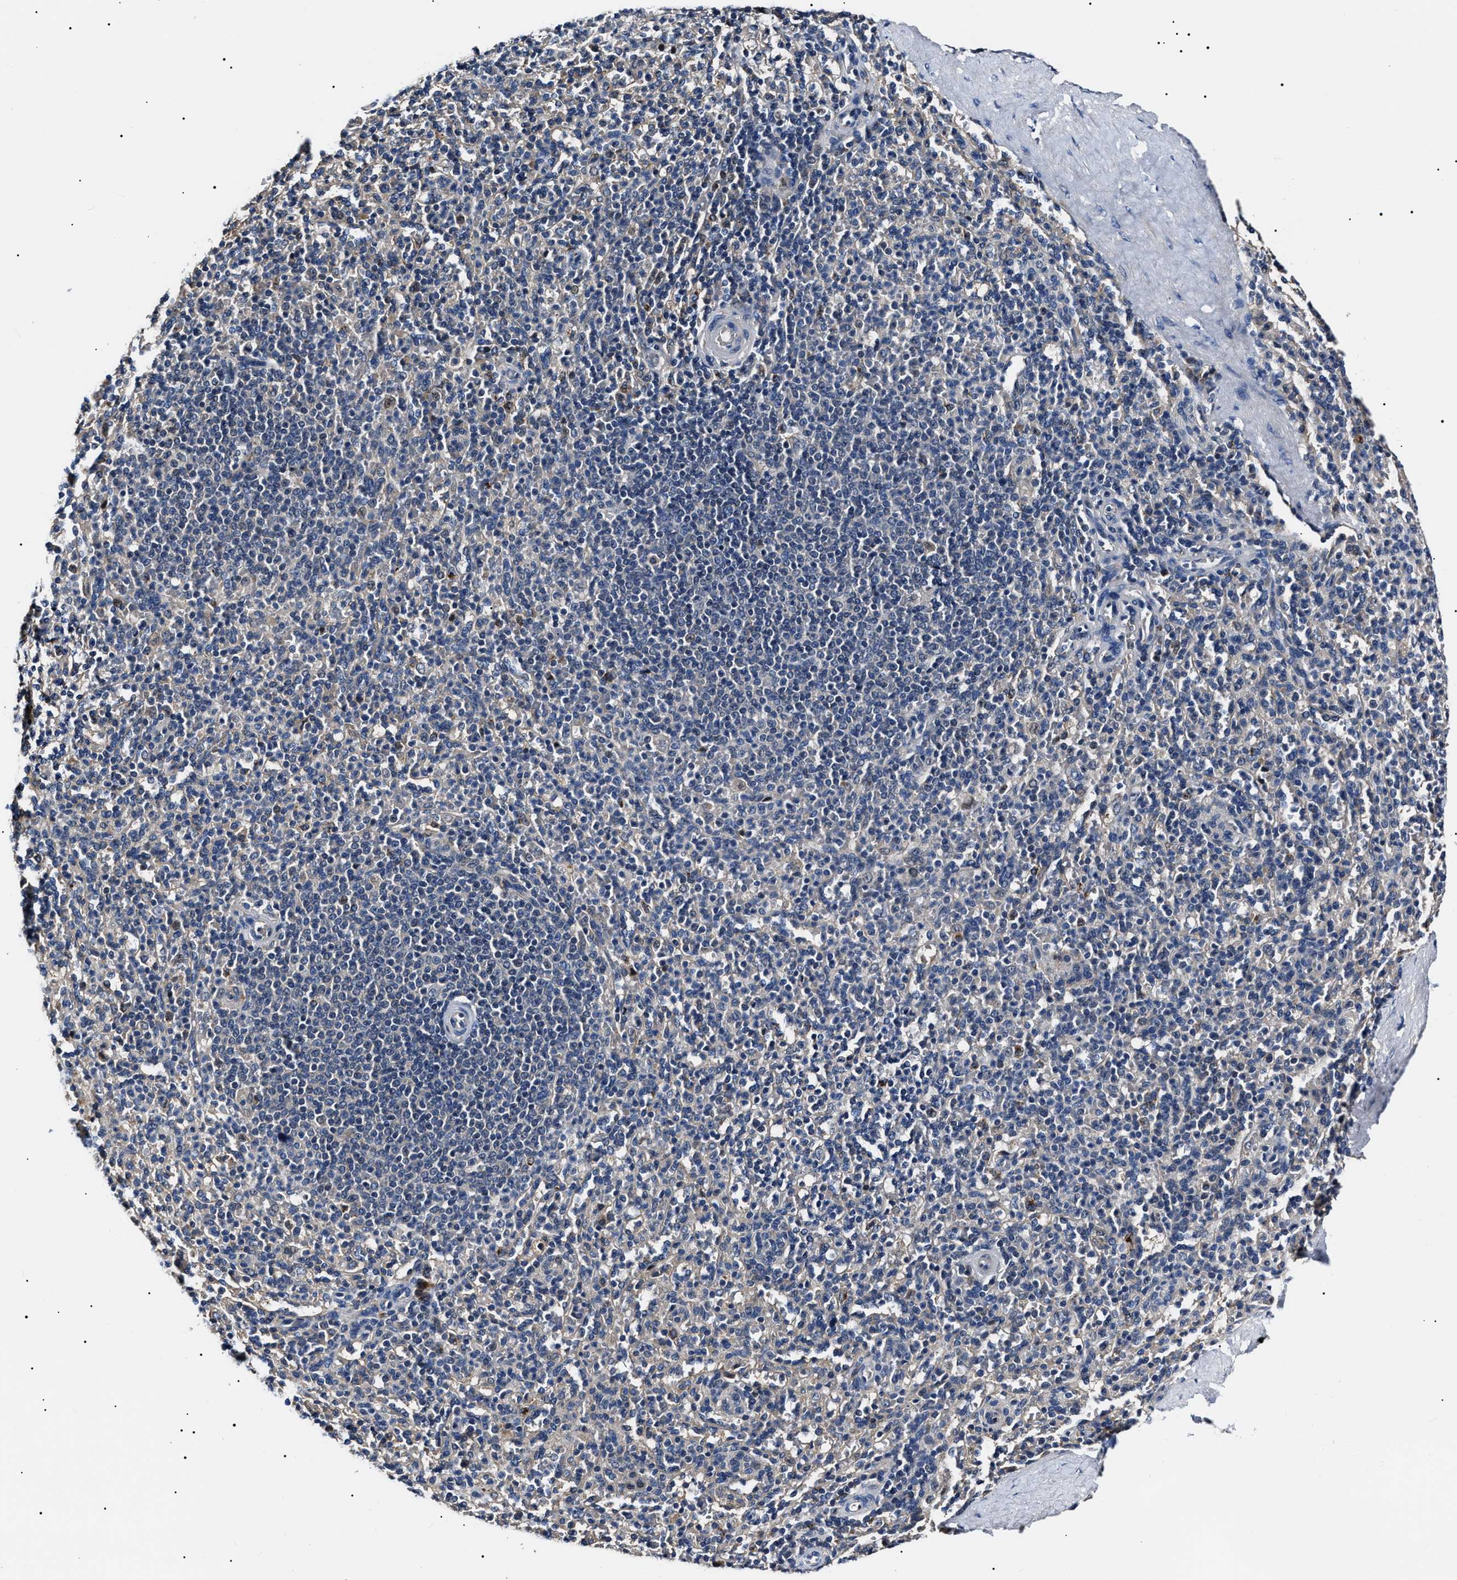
{"staining": {"intensity": "negative", "quantity": "none", "location": "none"}, "tissue": "spleen", "cell_type": "Cells in red pulp", "image_type": "normal", "snomed": [{"axis": "morphology", "description": "Normal tissue, NOS"}, {"axis": "topography", "description": "Spleen"}], "caption": "This is an immunohistochemistry (IHC) micrograph of normal human spleen. There is no expression in cells in red pulp.", "gene": "IFT81", "patient": {"sex": "male", "age": 36}}